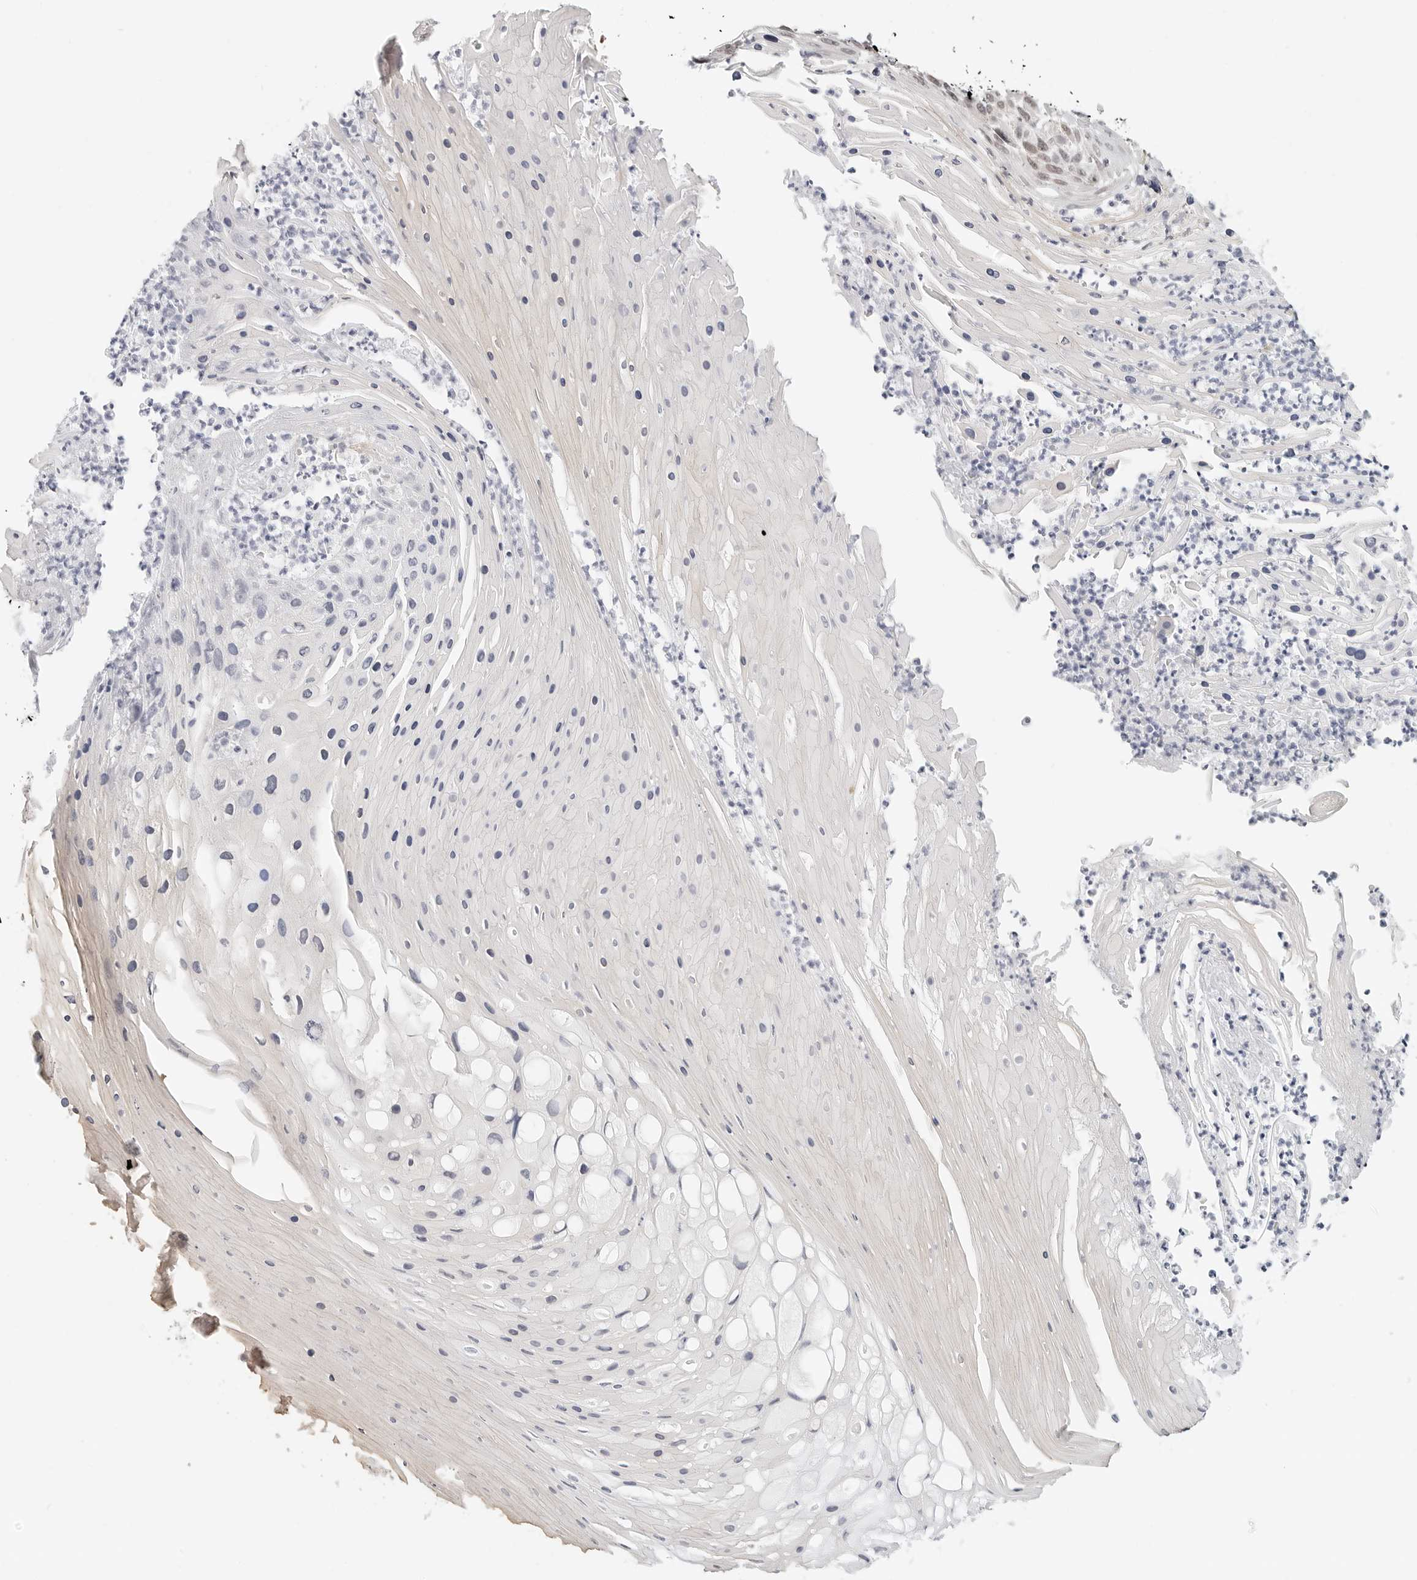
{"staining": {"intensity": "moderate", "quantity": "25%-75%", "location": "nuclear"}, "tissue": "skin cancer", "cell_type": "Tumor cells", "image_type": "cancer", "snomed": [{"axis": "morphology", "description": "Squamous cell carcinoma, NOS"}, {"axis": "topography", "description": "Skin"}], "caption": "Protein staining reveals moderate nuclear expression in approximately 25%-75% of tumor cells in skin cancer. The staining is performed using DAB (3,3'-diaminobenzidine) brown chromogen to label protein expression. The nuclei are counter-stained blue using hematoxylin.", "gene": "TSEN2", "patient": {"sex": "female", "age": 88}}